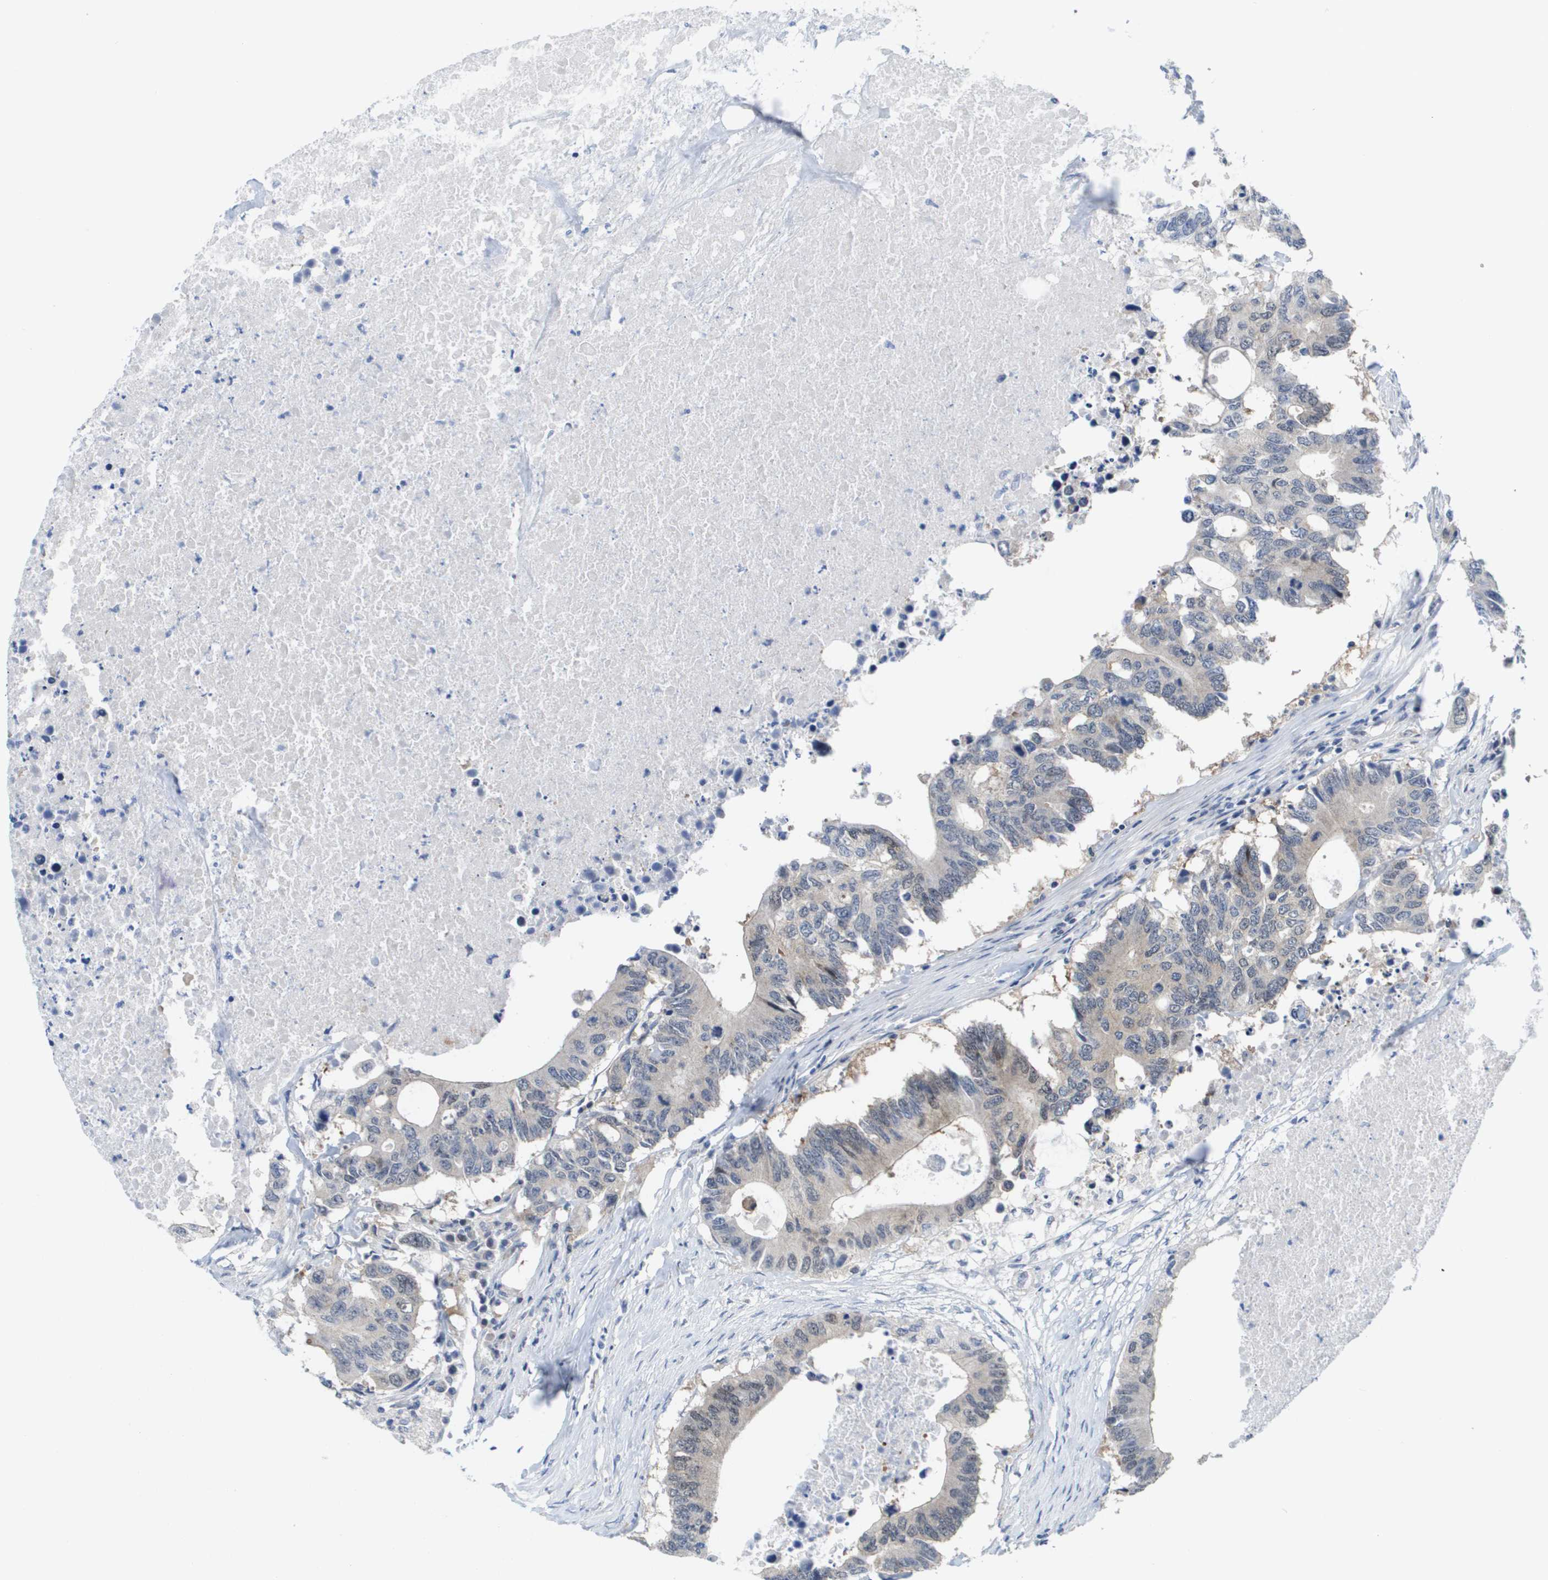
{"staining": {"intensity": "weak", "quantity": "<25%", "location": "cytoplasmic/membranous"}, "tissue": "colorectal cancer", "cell_type": "Tumor cells", "image_type": "cancer", "snomed": [{"axis": "morphology", "description": "Adenocarcinoma, NOS"}, {"axis": "topography", "description": "Colon"}], "caption": "This image is of adenocarcinoma (colorectal) stained with immunohistochemistry (IHC) to label a protein in brown with the nuclei are counter-stained blue. There is no expression in tumor cells. The staining is performed using DAB brown chromogen with nuclei counter-stained in using hematoxylin.", "gene": "FKBP4", "patient": {"sex": "male", "age": 71}}